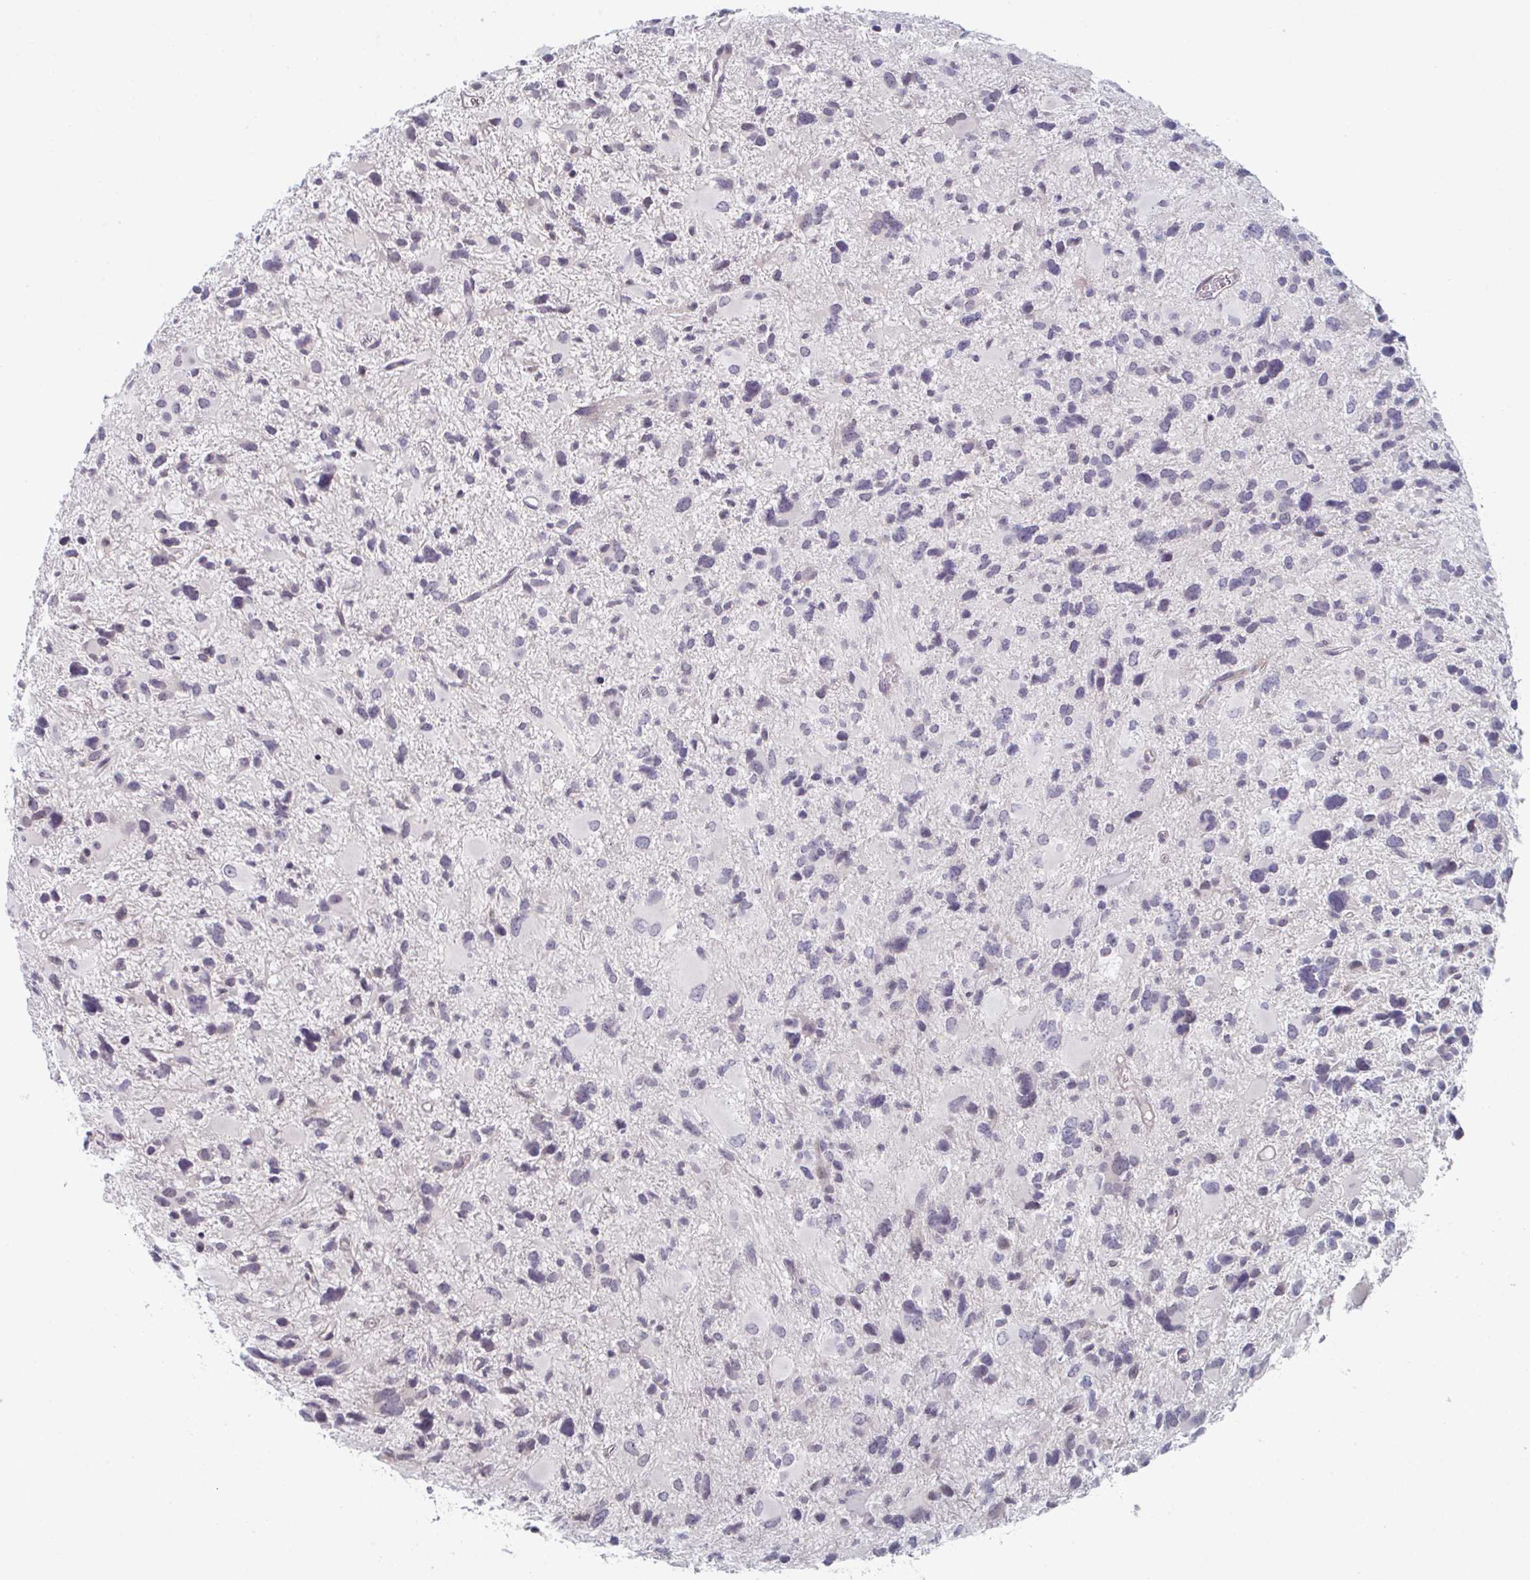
{"staining": {"intensity": "negative", "quantity": "none", "location": "none"}, "tissue": "glioma", "cell_type": "Tumor cells", "image_type": "cancer", "snomed": [{"axis": "morphology", "description": "Glioma, malignant, High grade"}, {"axis": "topography", "description": "Brain"}], "caption": "Histopathology image shows no significant protein staining in tumor cells of malignant glioma (high-grade).", "gene": "ZNF214", "patient": {"sex": "female", "age": 11}}